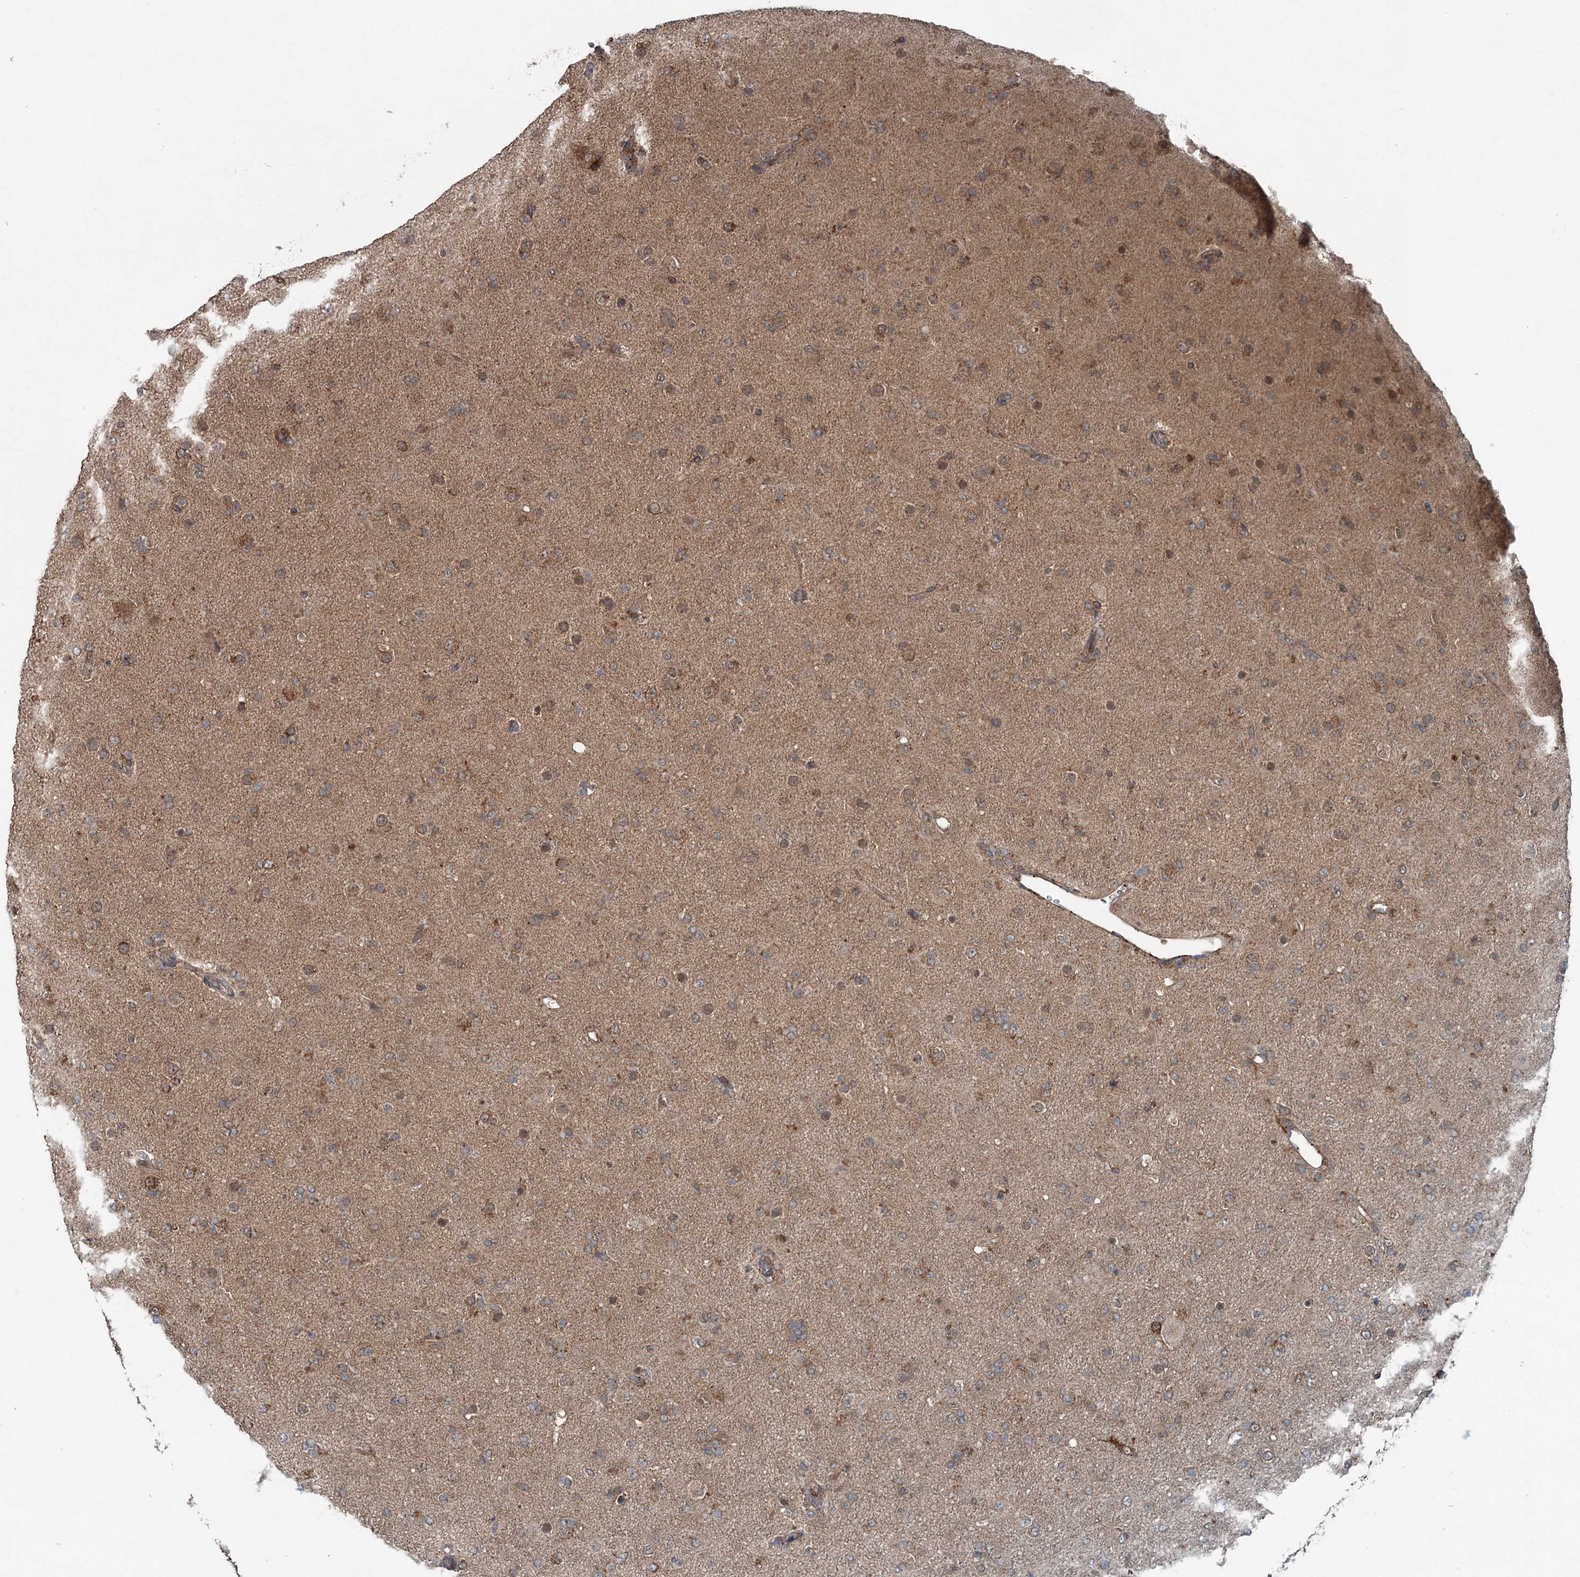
{"staining": {"intensity": "weak", "quantity": ">75%", "location": "cytoplasmic/membranous"}, "tissue": "glioma", "cell_type": "Tumor cells", "image_type": "cancer", "snomed": [{"axis": "morphology", "description": "Glioma, malignant, Low grade"}, {"axis": "topography", "description": "Brain"}], "caption": "Immunohistochemical staining of human glioma exhibits low levels of weak cytoplasmic/membranous protein expression in approximately >75% of tumor cells.", "gene": "SKIC3", "patient": {"sex": "male", "age": 65}}